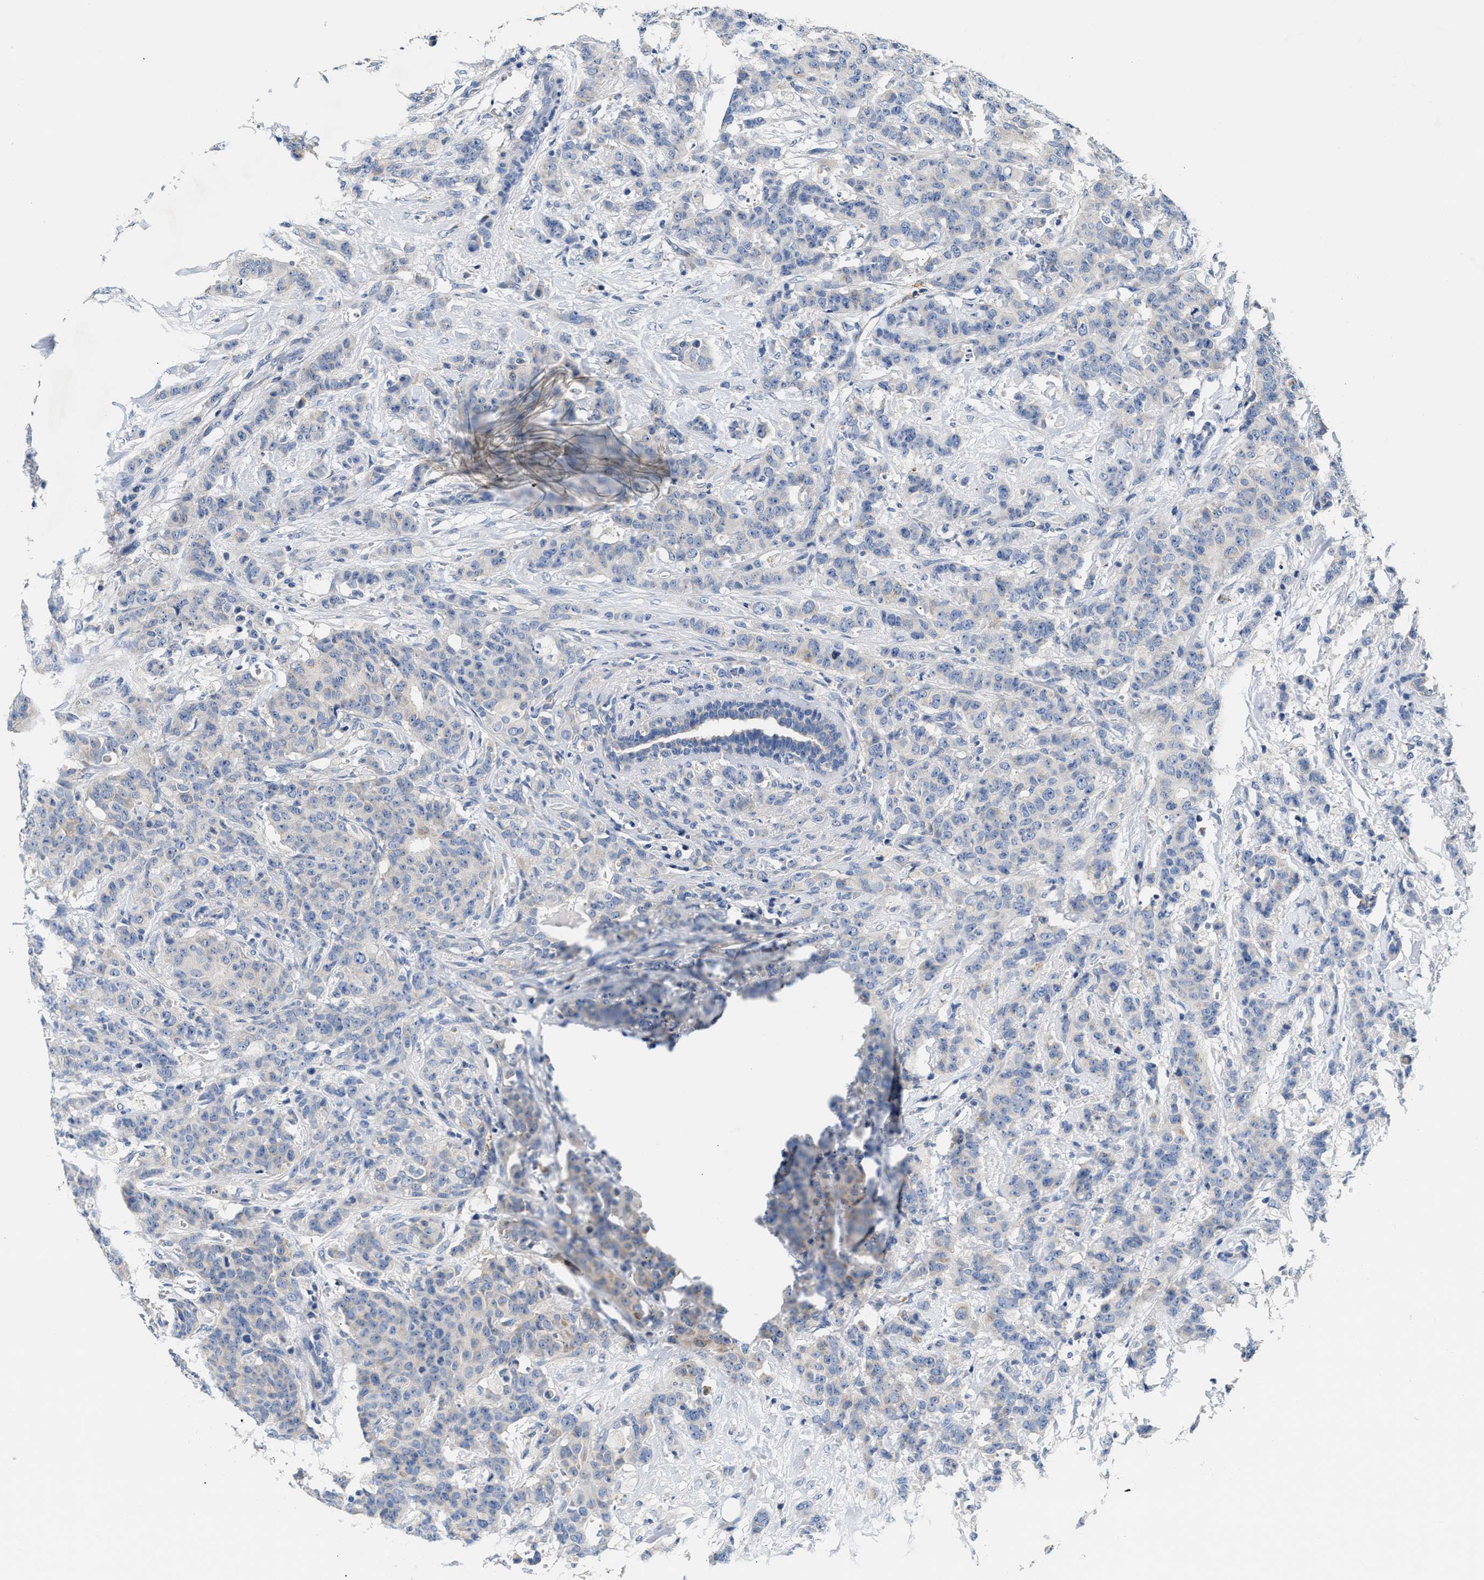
{"staining": {"intensity": "negative", "quantity": "none", "location": "none"}, "tissue": "breast cancer", "cell_type": "Tumor cells", "image_type": "cancer", "snomed": [{"axis": "morphology", "description": "Normal tissue, NOS"}, {"axis": "morphology", "description": "Duct carcinoma"}, {"axis": "topography", "description": "Breast"}], "caption": "High power microscopy photomicrograph of an immunohistochemistry (IHC) image of infiltrating ductal carcinoma (breast), revealing no significant expression in tumor cells.", "gene": "TUT7", "patient": {"sex": "female", "age": 40}}